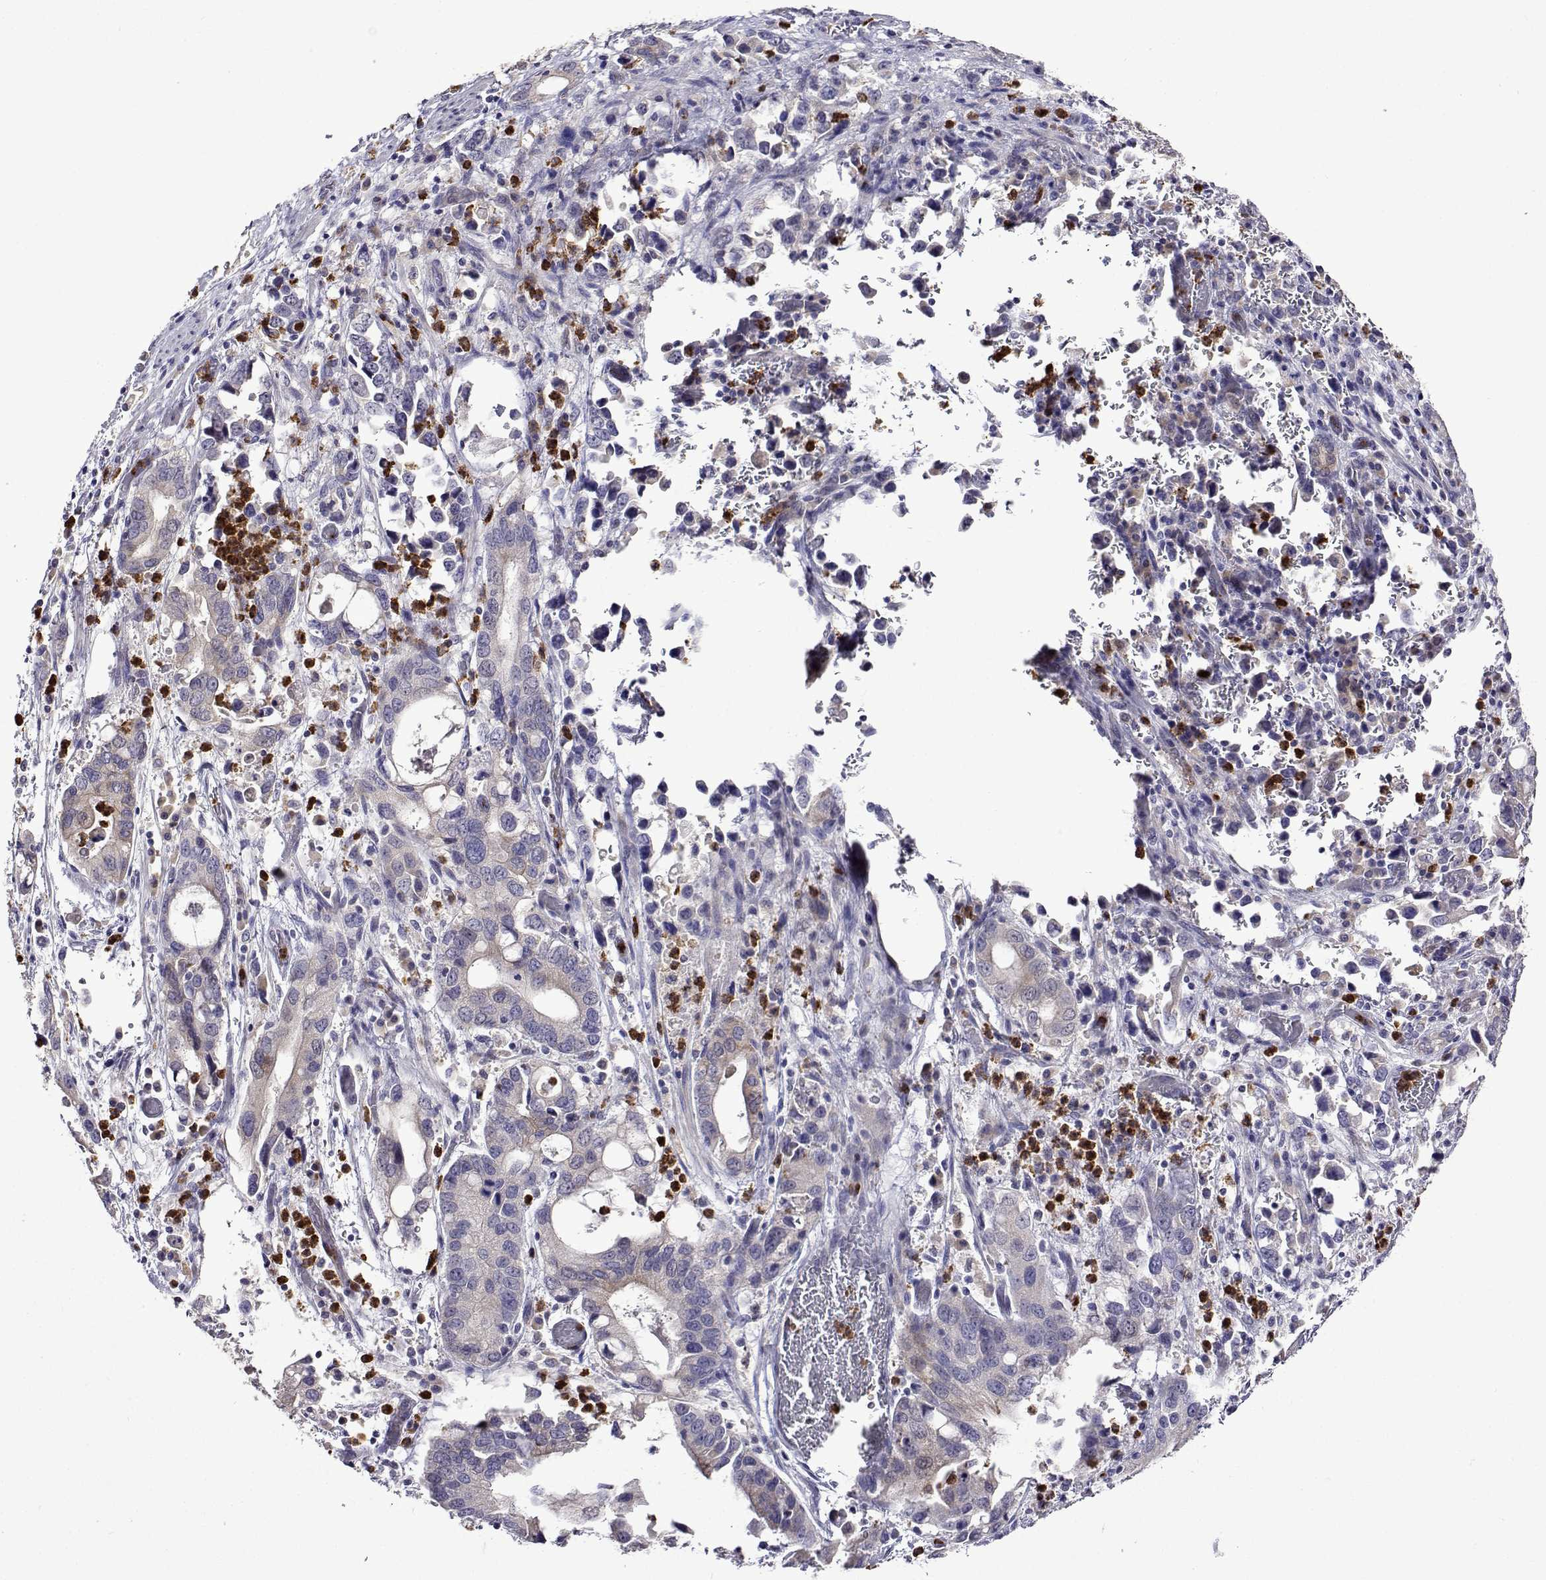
{"staining": {"intensity": "negative", "quantity": "none", "location": "none"}, "tissue": "stomach cancer", "cell_type": "Tumor cells", "image_type": "cancer", "snomed": [{"axis": "morphology", "description": "Adenocarcinoma, NOS"}, {"axis": "topography", "description": "Stomach, upper"}], "caption": "The photomicrograph exhibits no significant staining in tumor cells of stomach cancer.", "gene": "SULT2A1", "patient": {"sex": "male", "age": 74}}